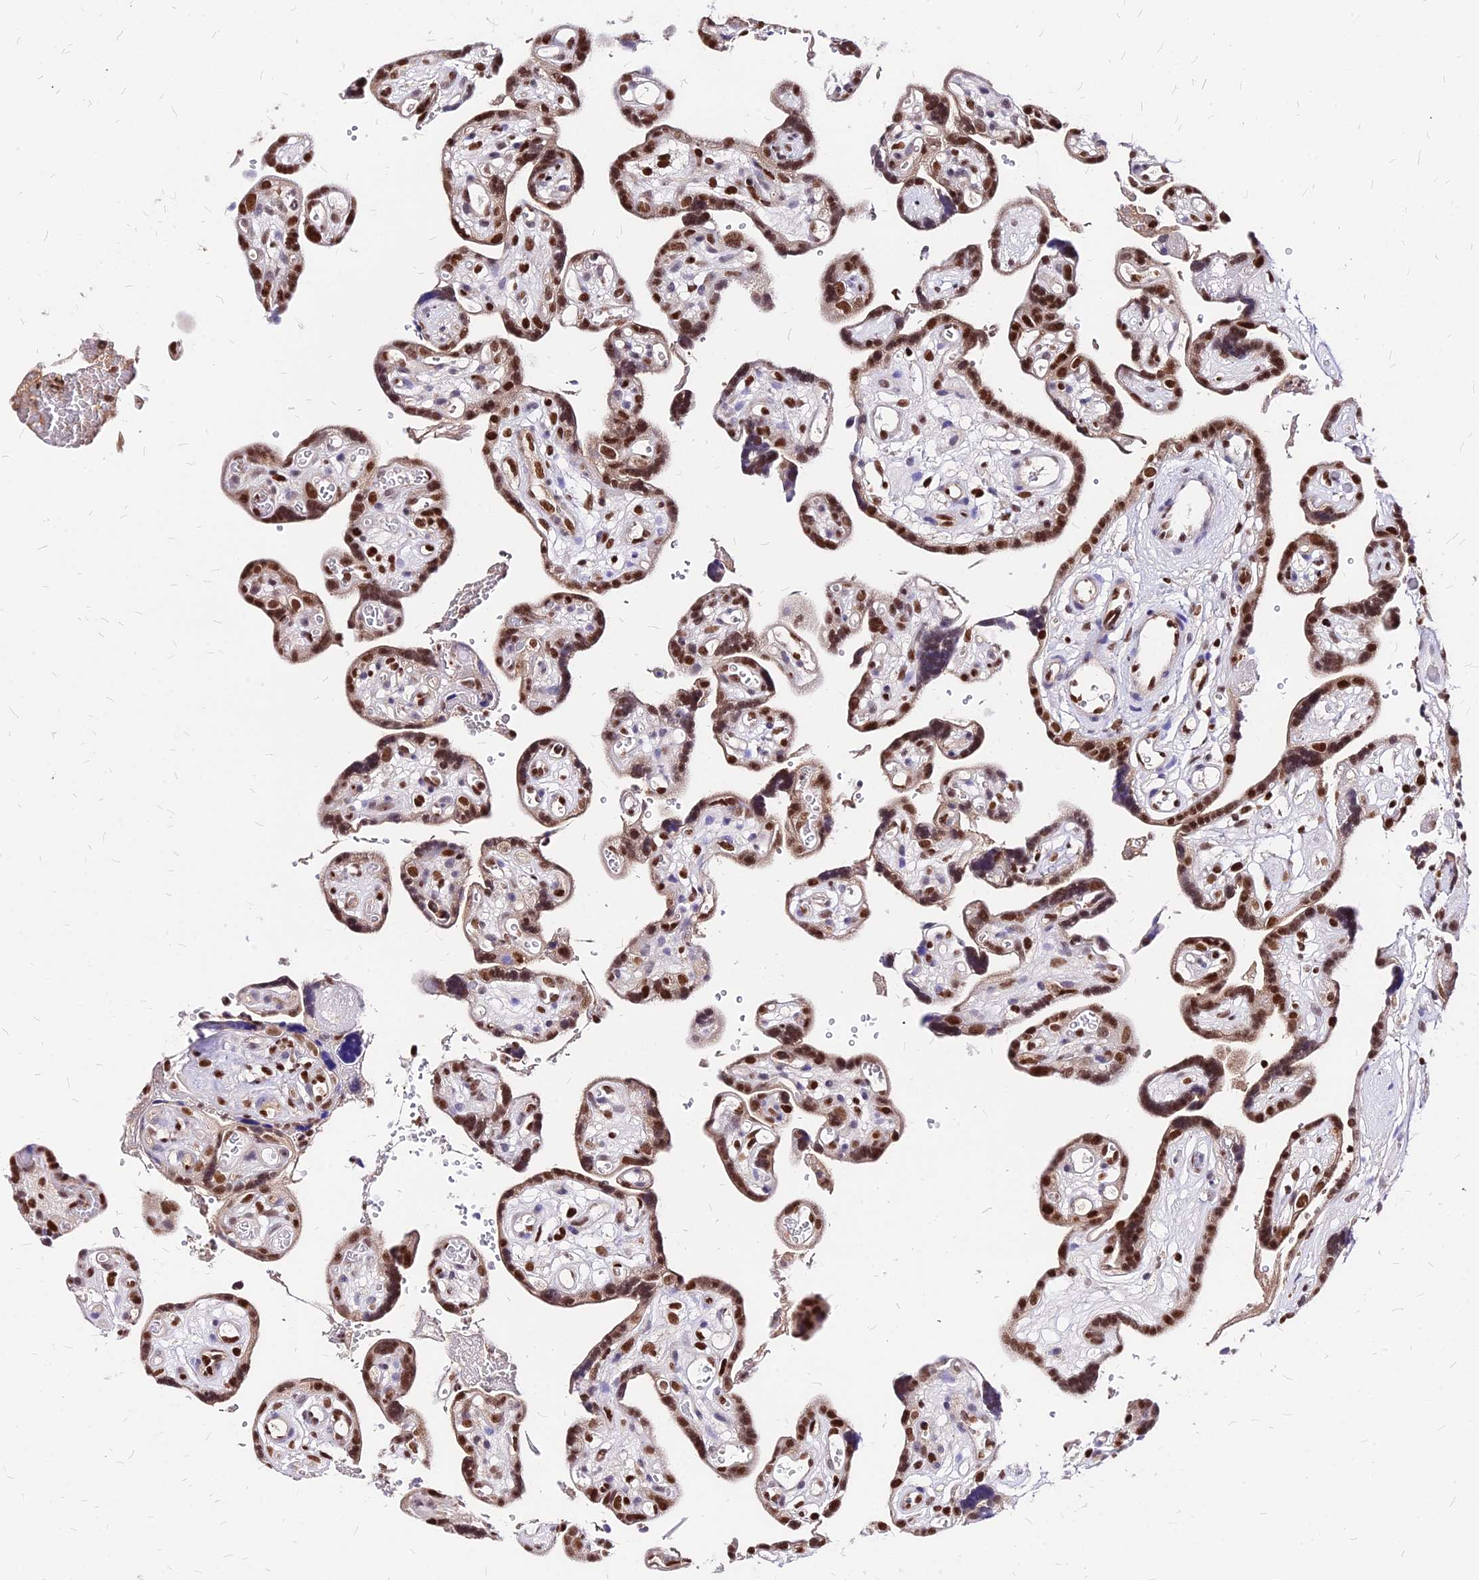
{"staining": {"intensity": "moderate", "quantity": ">75%", "location": "nuclear"}, "tissue": "placenta", "cell_type": "Decidual cells", "image_type": "normal", "snomed": [{"axis": "morphology", "description": "Normal tissue, NOS"}, {"axis": "topography", "description": "Placenta"}], "caption": "High-power microscopy captured an IHC photomicrograph of normal placenta, revealing moderate nuclear expression in about >75% of decidual cells. Ihc stains the protein of interest in brown and the nuclei are stained blue.", "gene": "PAXX", "patient": {"sex": "female", "age": 30}}